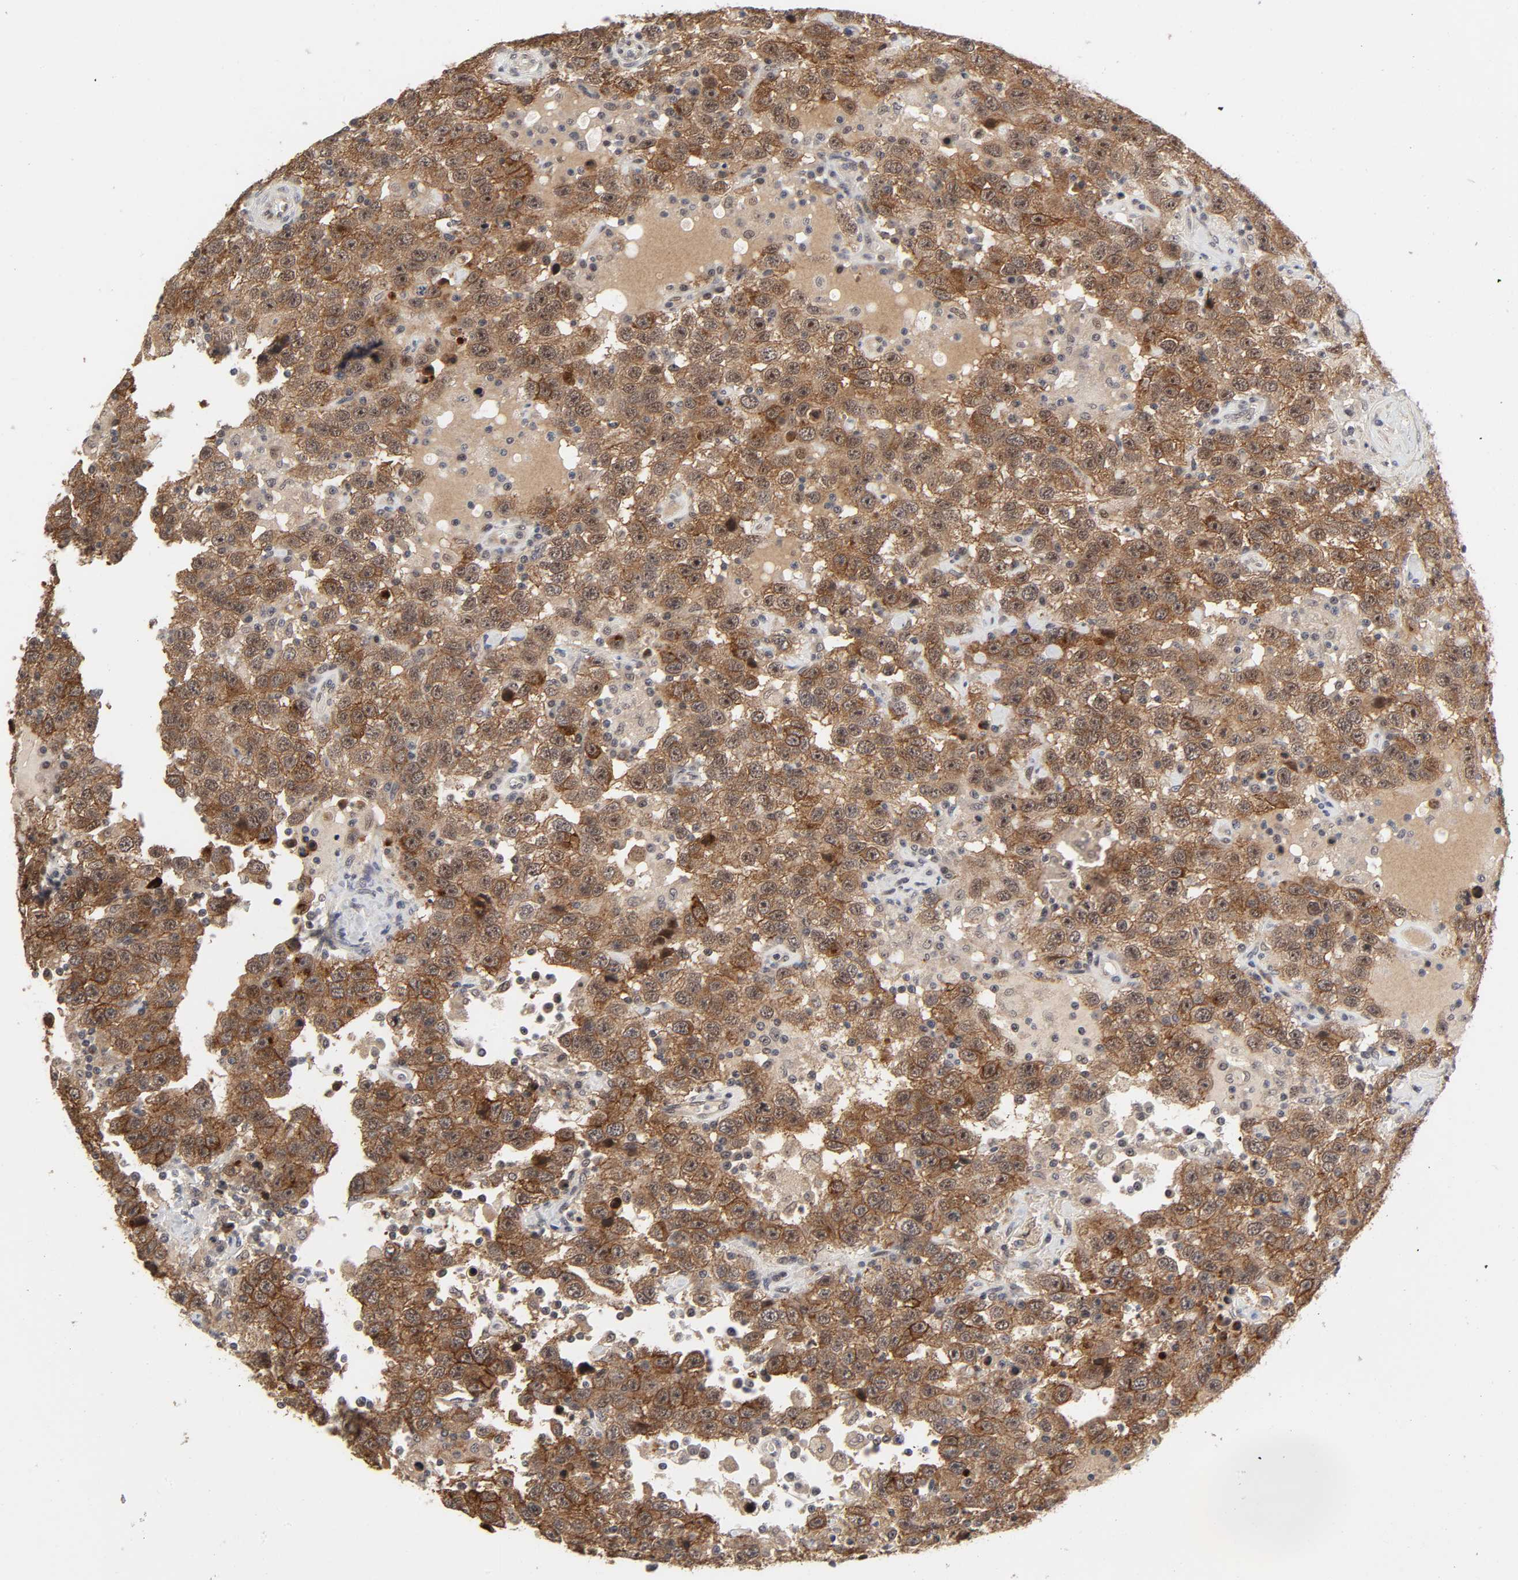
{"staining": {"intensity": "moderate", "quantity": ">75%", "location": "cytoplasmic/membranous"}, "tissue": "testis cancer", "cell_type": "Tumor cells", "image_type": "cancer", "snomed": [{"axis": "morphology", "description": "Seminoma, NOS"}, {"axis": "topography", "description": "Testis"}], "caption": "Seminoma (testis) tissue reveals moderate cytoplasmic/membranous positivity in approximately >75% of tumor cells", "gene": "ZKSCAN8", "patient": {"sex": "male", "age": 41}}